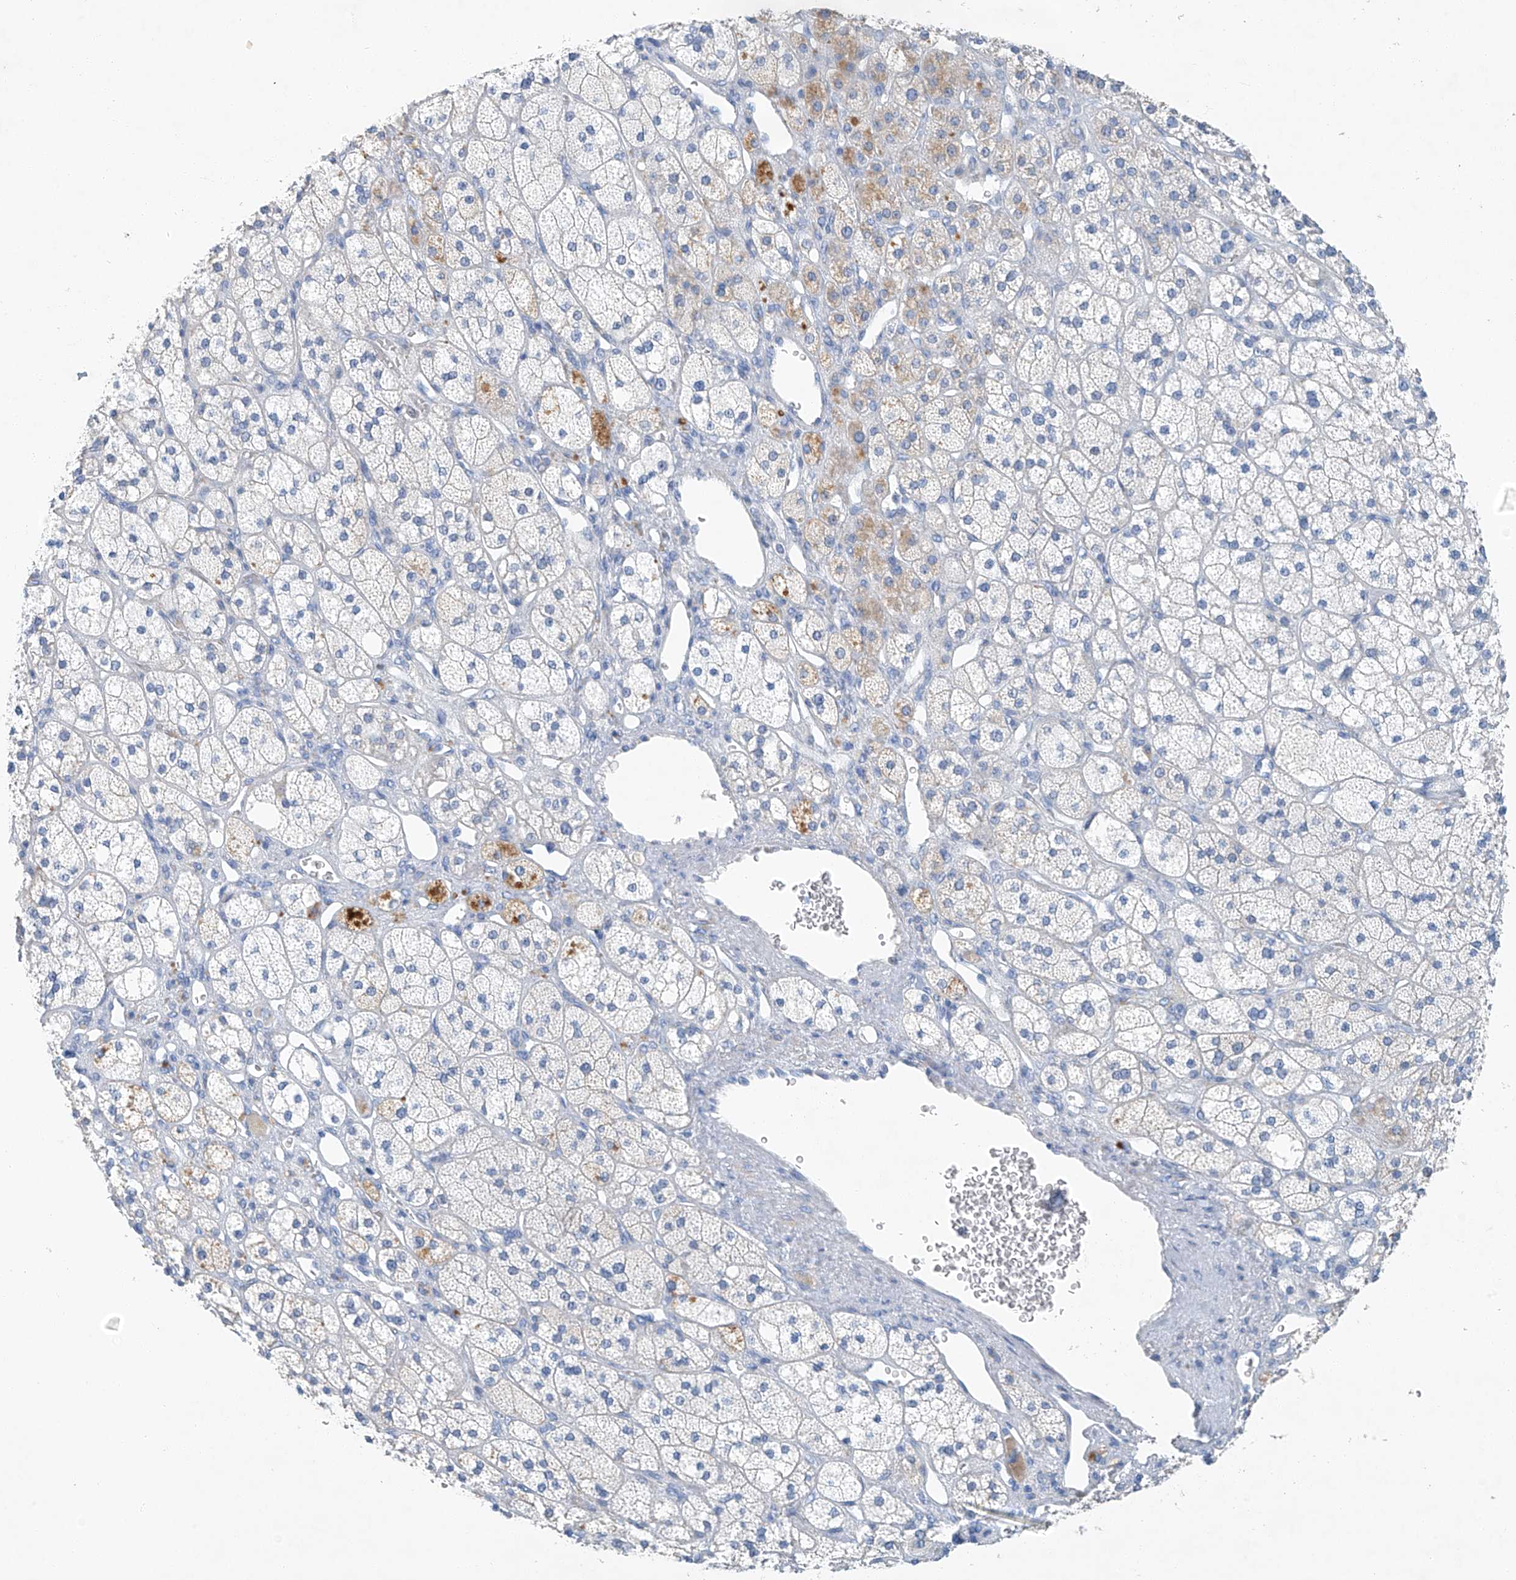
{"staining": {"intensity": "weak", "quantity": "<25%", "location": "cytoplasmic/membranous"}, "tissue": "adrenal gland", "cell_type": "Glandular cells", "image_type": "normal", "snomed": [{"axis": "morphology", "description": "Normal tissue, NOS"}, {"axis": "topography", "description": "Adrenal gland"}], "caption": "Image shows no significant protein positivity in glandular cells of benign adrenal gland. (DAB IHC visualized using brightfield microscopy, high magnification).", "gene": "C1orf87", "patient": {"sex": "male", "age": 61}}